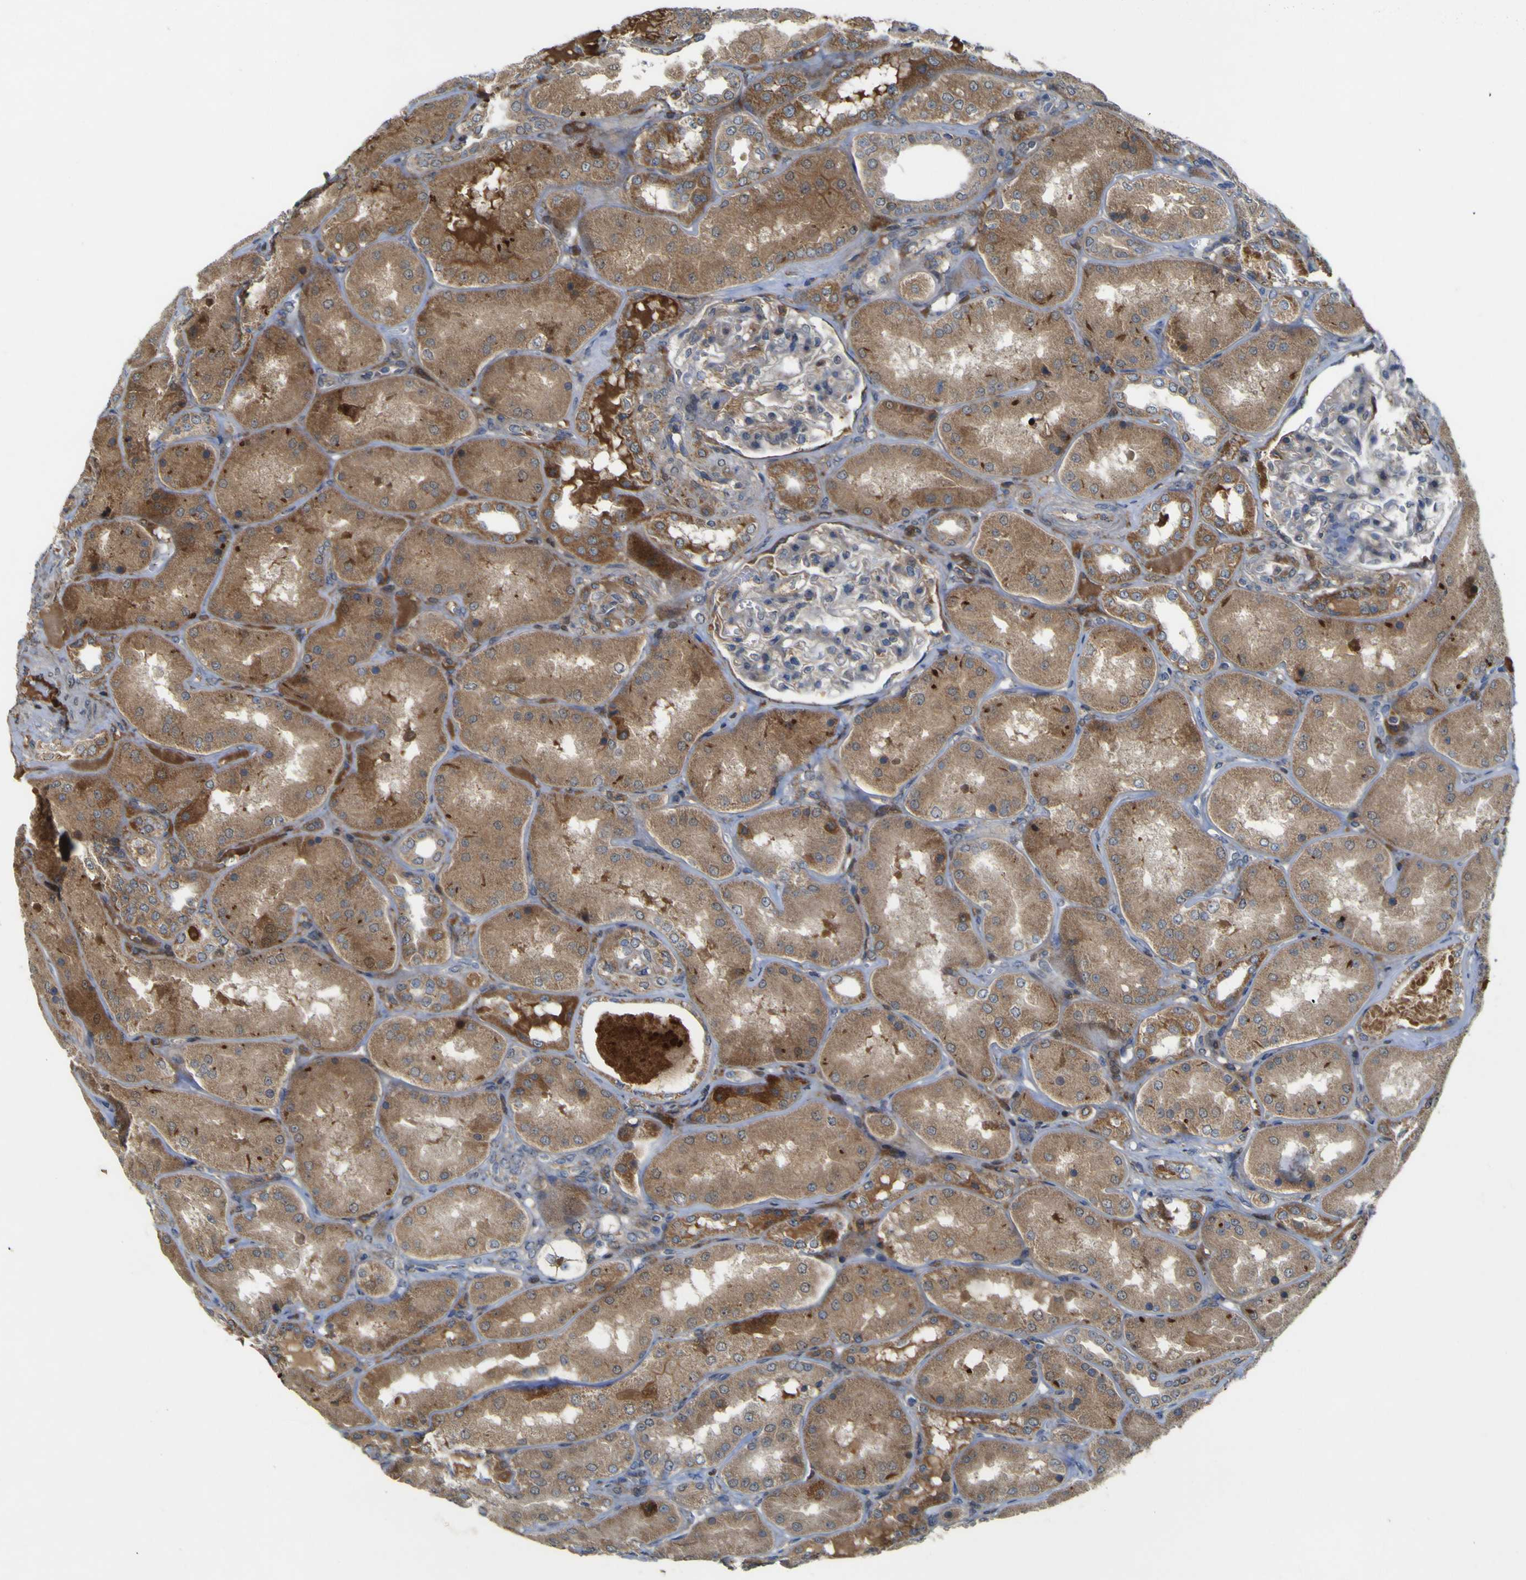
{"staining": {"intensity": "weak", "quantity": "<25%", "location": "cytoplasmic/membranous"}, "tissue": "kidney", "cell_type": "Cells in glomeruli", "image_type": "normal", "snomed": [{"axis": "morphology", "description": "Normal tissue, NOS"}, {"axis": "topography", "description": "Kidney"}], "caption": "The image exhibits no staining of cells in glomeruli in normal kidney.", "gene": "IRAK2", "patient": {"sex": "female", "age": 56}}